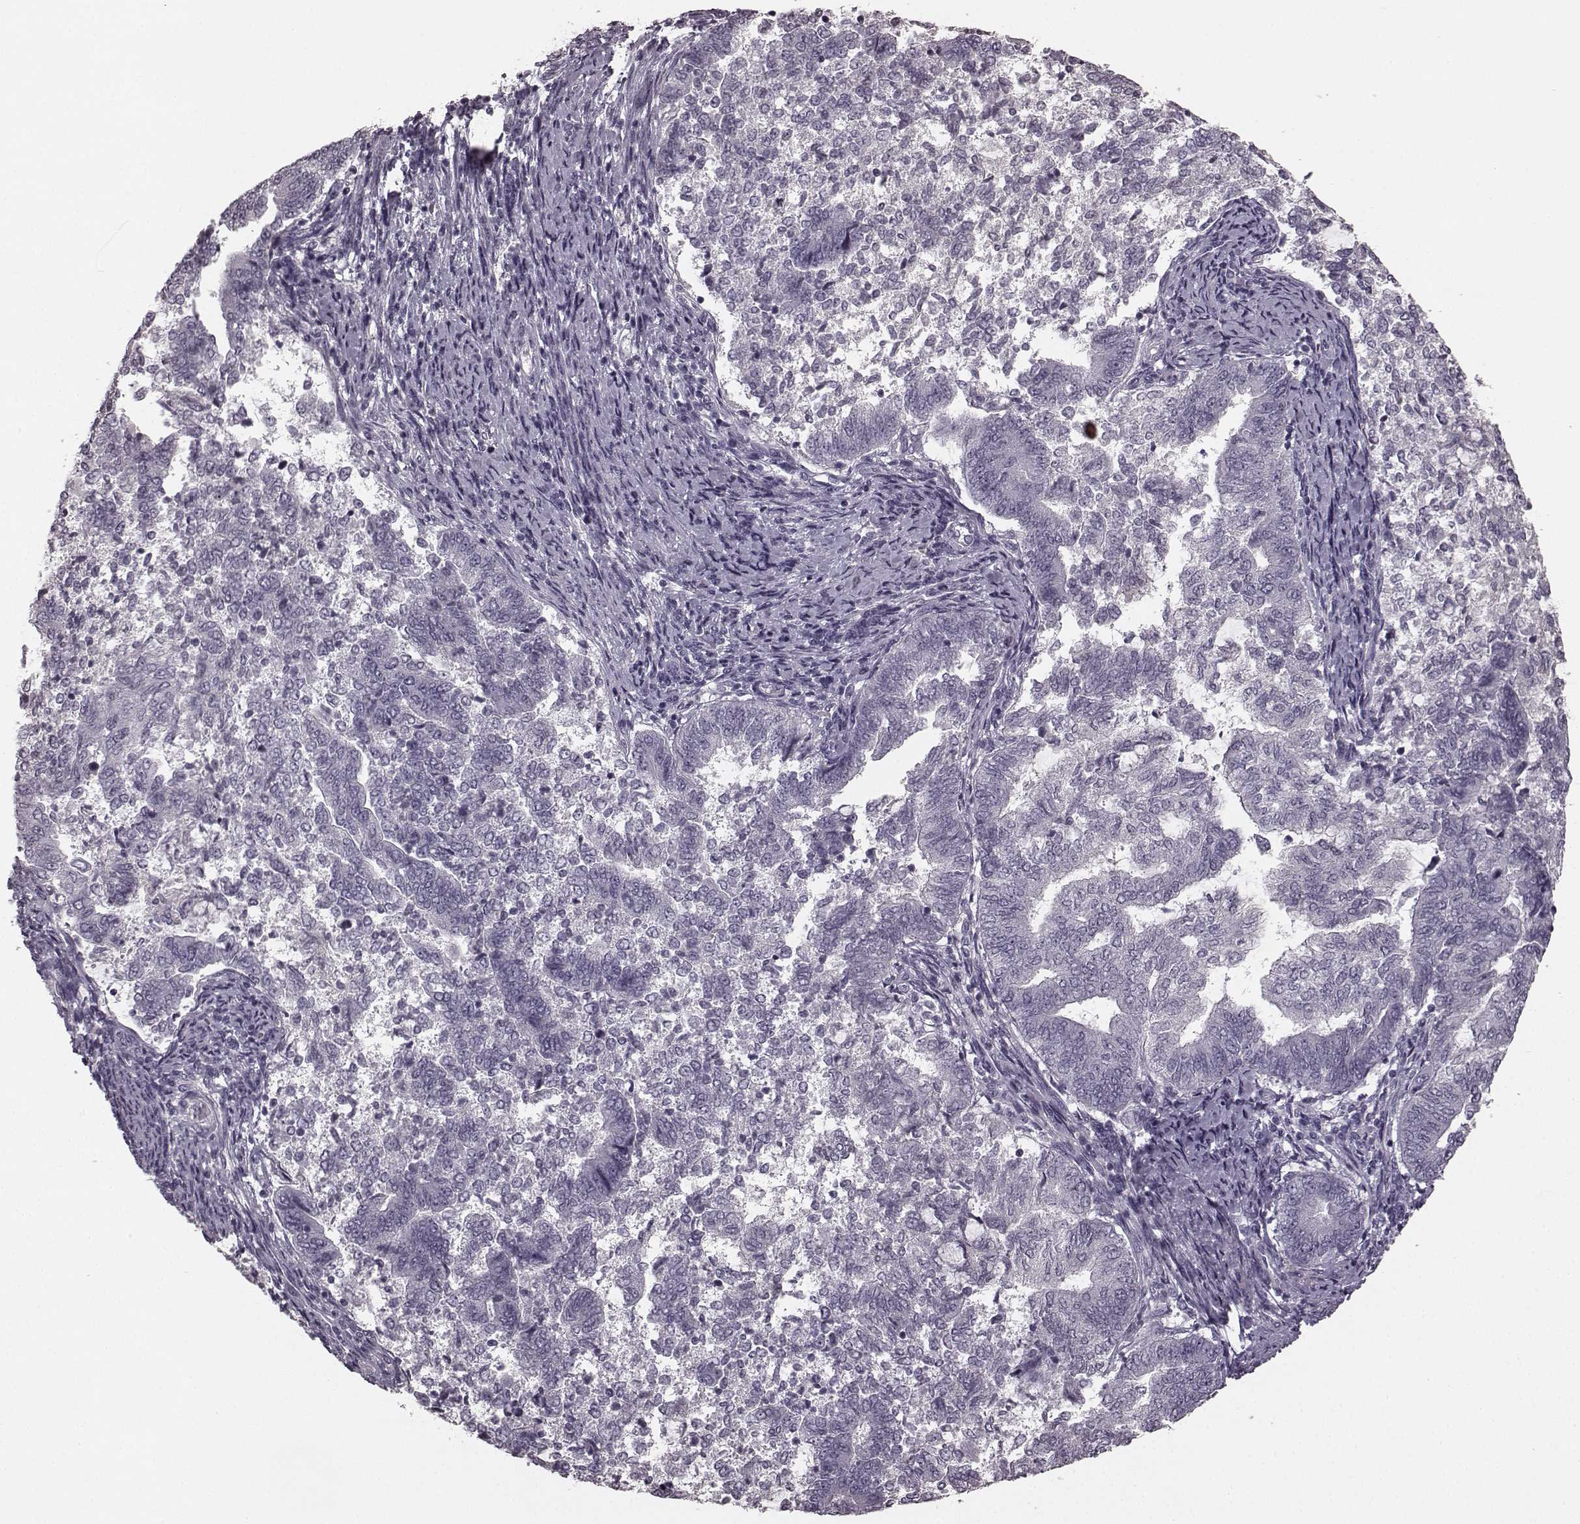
{"staining": {"intensity": "negative", "quantity": "none", "location": "none"}, "tissue": "endometrial cancer", "cell_type": "Tumor cells", "image_type": "cancer", "snomed": [{"axis": "morphology", "description": "Adenocarcinoma, NOS"}, {"axis": "topography", "description": "Endometrium"}], "caption": "Immunohistochemistry (IHC) photomicrograph of endometrial cancer (adenocarcinoma) stained for a protein (brown), which shows no positivity in tumor cells.", "gene": "RIT2", "patient": {"sex": "female", "age": 65}}